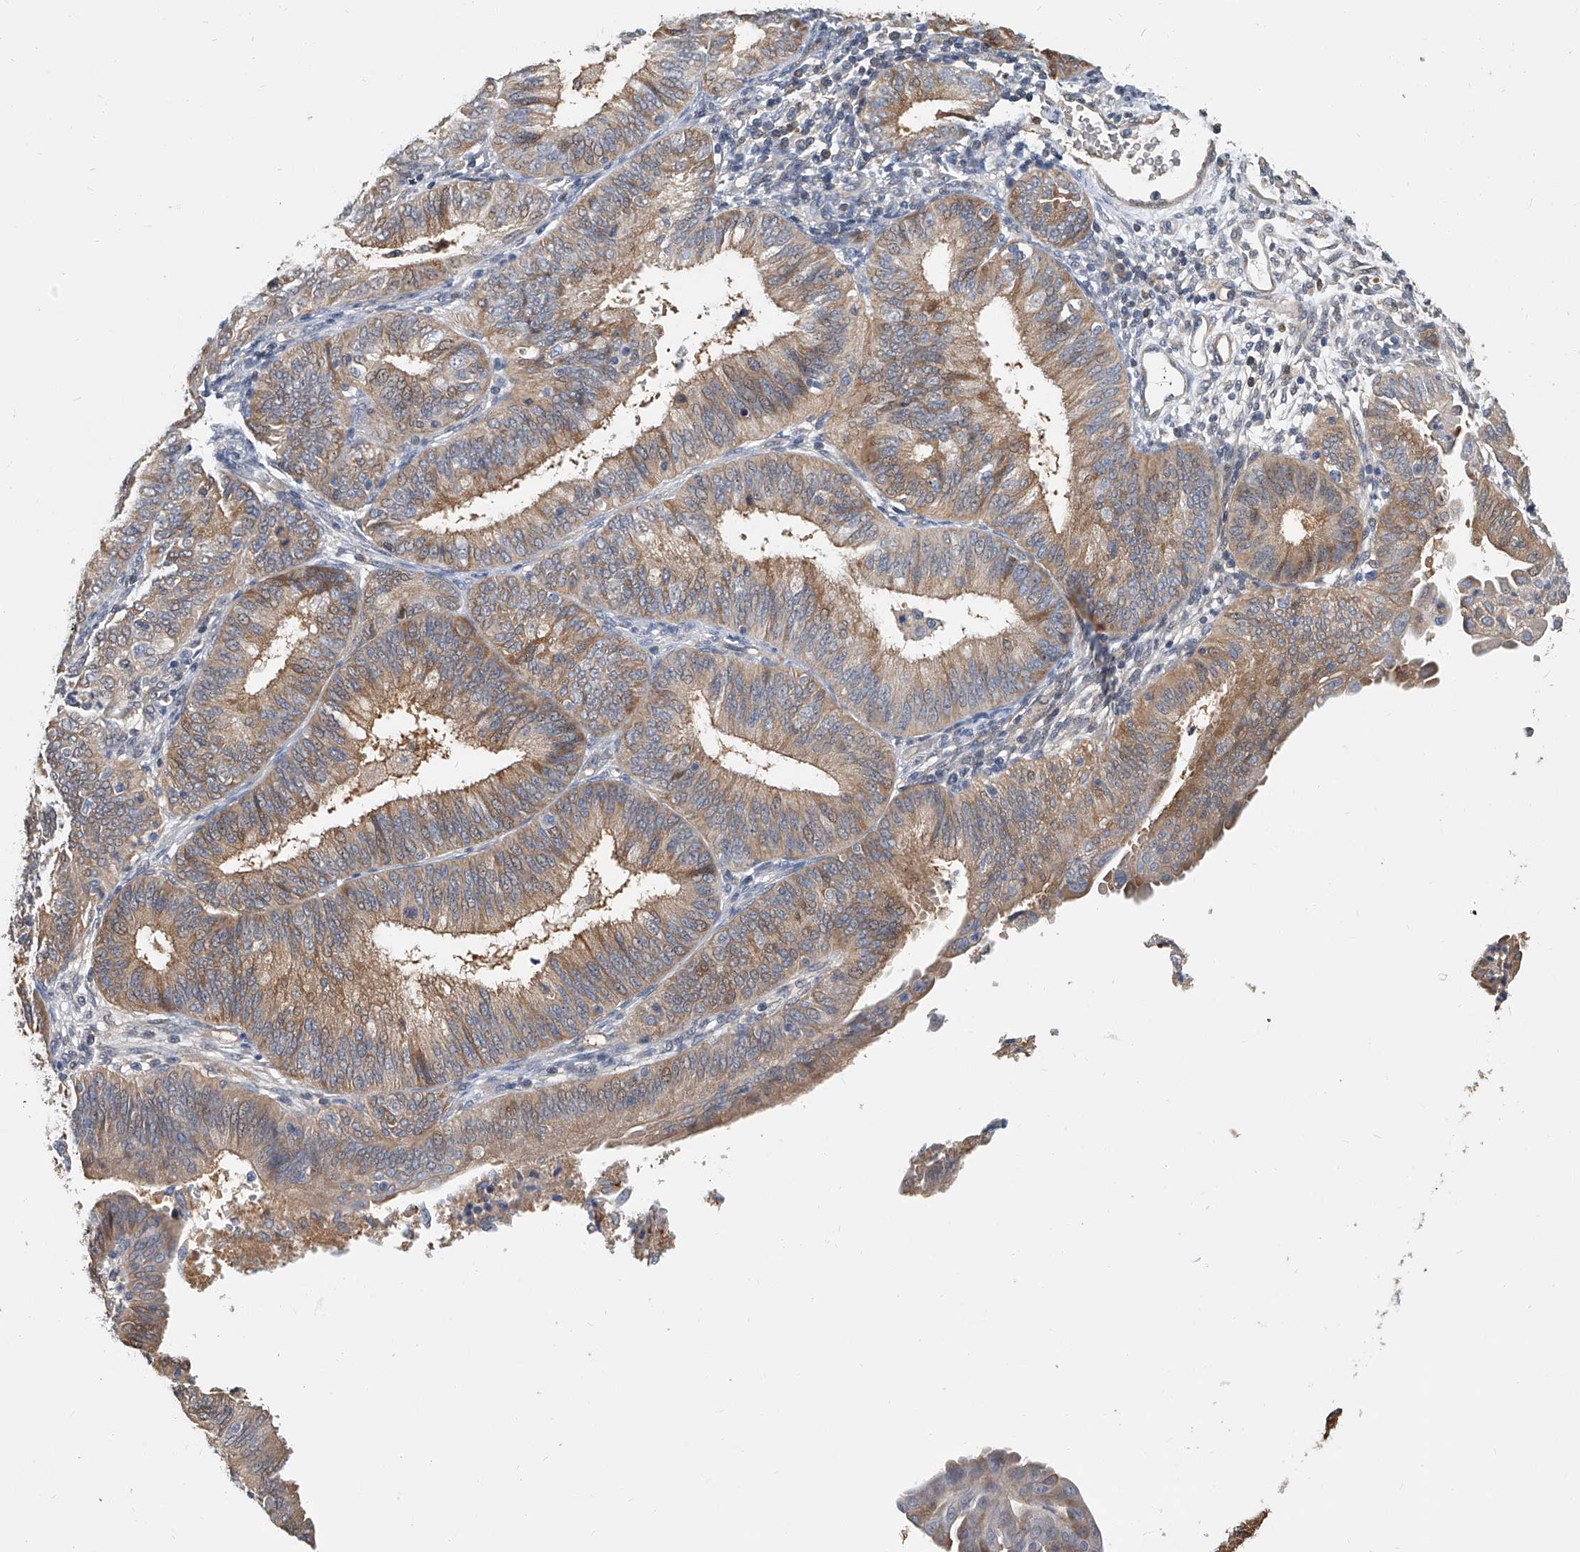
{"staining": {"intensity": "moderate", "quantity": ">75%", "location": "cytoplasmic/membranous"}, "tissue": "endometrial cancer", "cell_type": "Tumor cells", "image_type": "cancer", "snomed": [{"axis": "morphology", "description": "Adenocarcinoma, NOS"}, {"axis": "topography", "description": "Endometrium"}], "caption": "Immunohistochemistry photomicrograph of human adenocarcinoma (endometrial) stained for a protein (brown), which shows medium levels of moderate cytoplasmic/membranous expression in approximately >75% of tumor cells.", "gene": "CD200", "patient": {"sex": "female", "age": 51}}